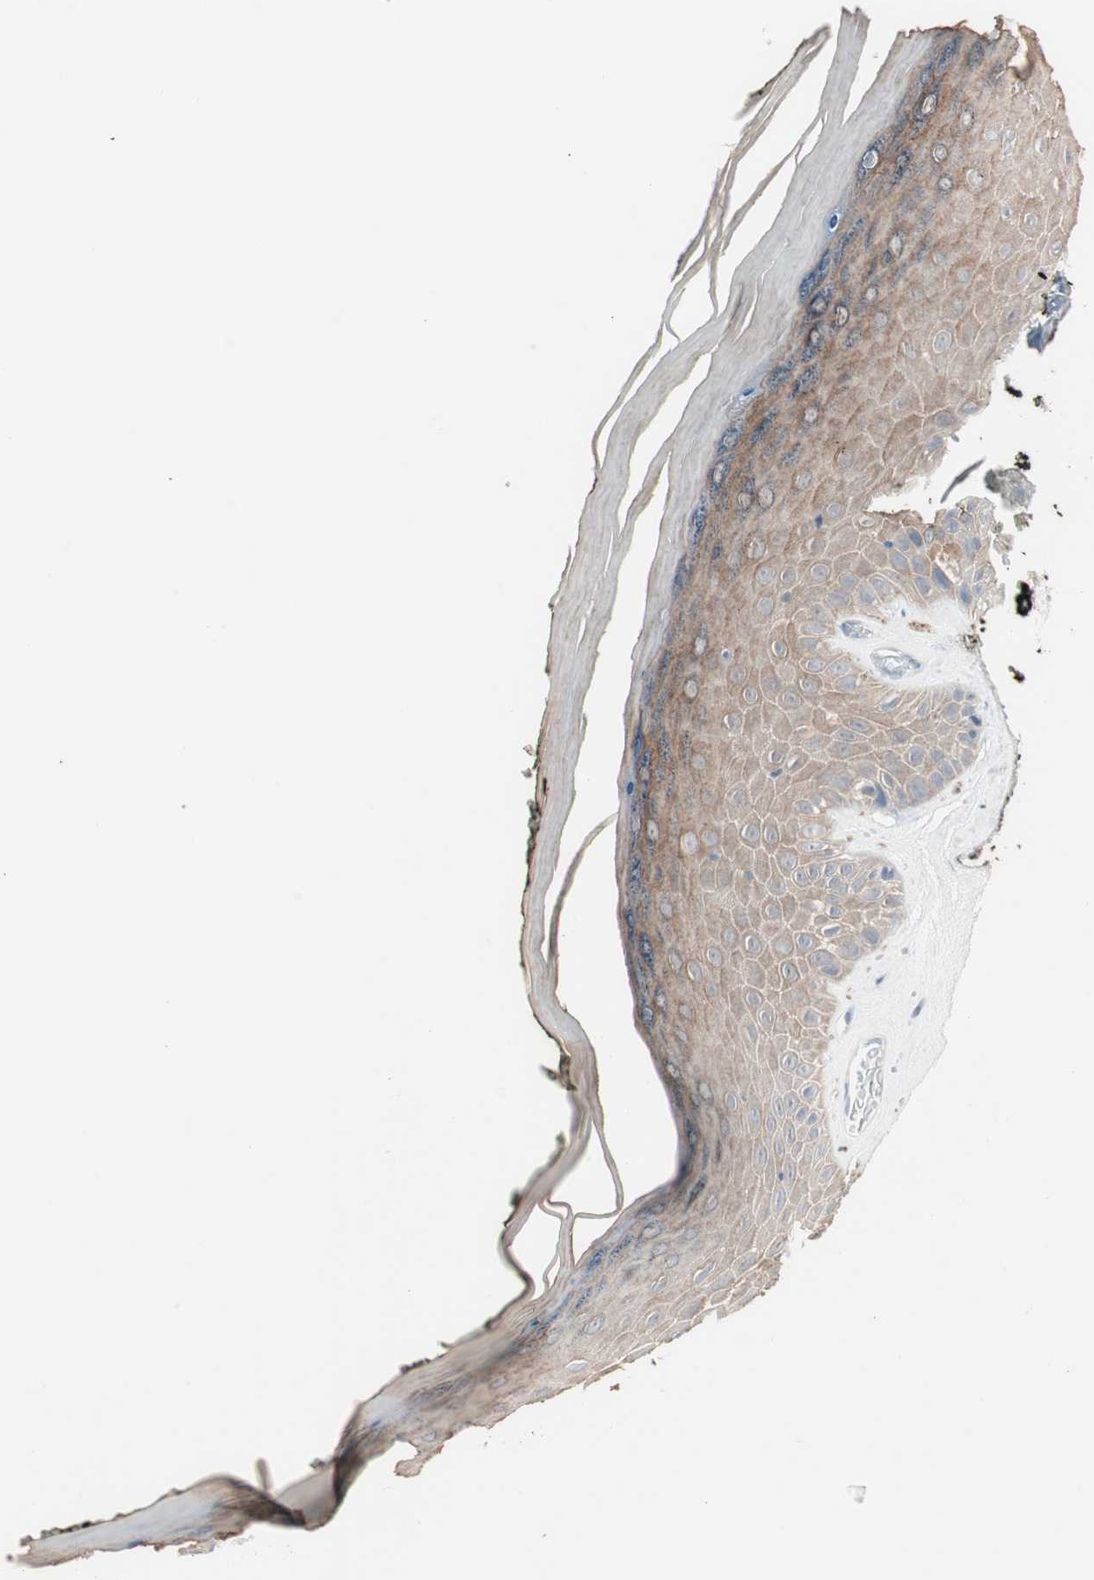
{"staining": {"intensity": "weak", "quantity": "25%-75%", "location": "cytoplasmic/membranous"}, "tissue": "skin", "cell_type": "Epidermal cells", "image_type": "normal", "snomed": [{"axis": "morphology", "description": "Normal tissue, NOS"}, {"axis": "morphology", "description": "Inflammation, NOS"}, {"axis": "topography", "description": "Vulva"}], "caption": "This histopathology image demonstrates immunohistochemistry (IHC) staining of unremarkable human skin, with low weak cytoplasmic/membranous expression in approximately 25%-75% of epidermal cells.", "gene": "GNAO1", "patient": {"sex": "female", "age": 84}}